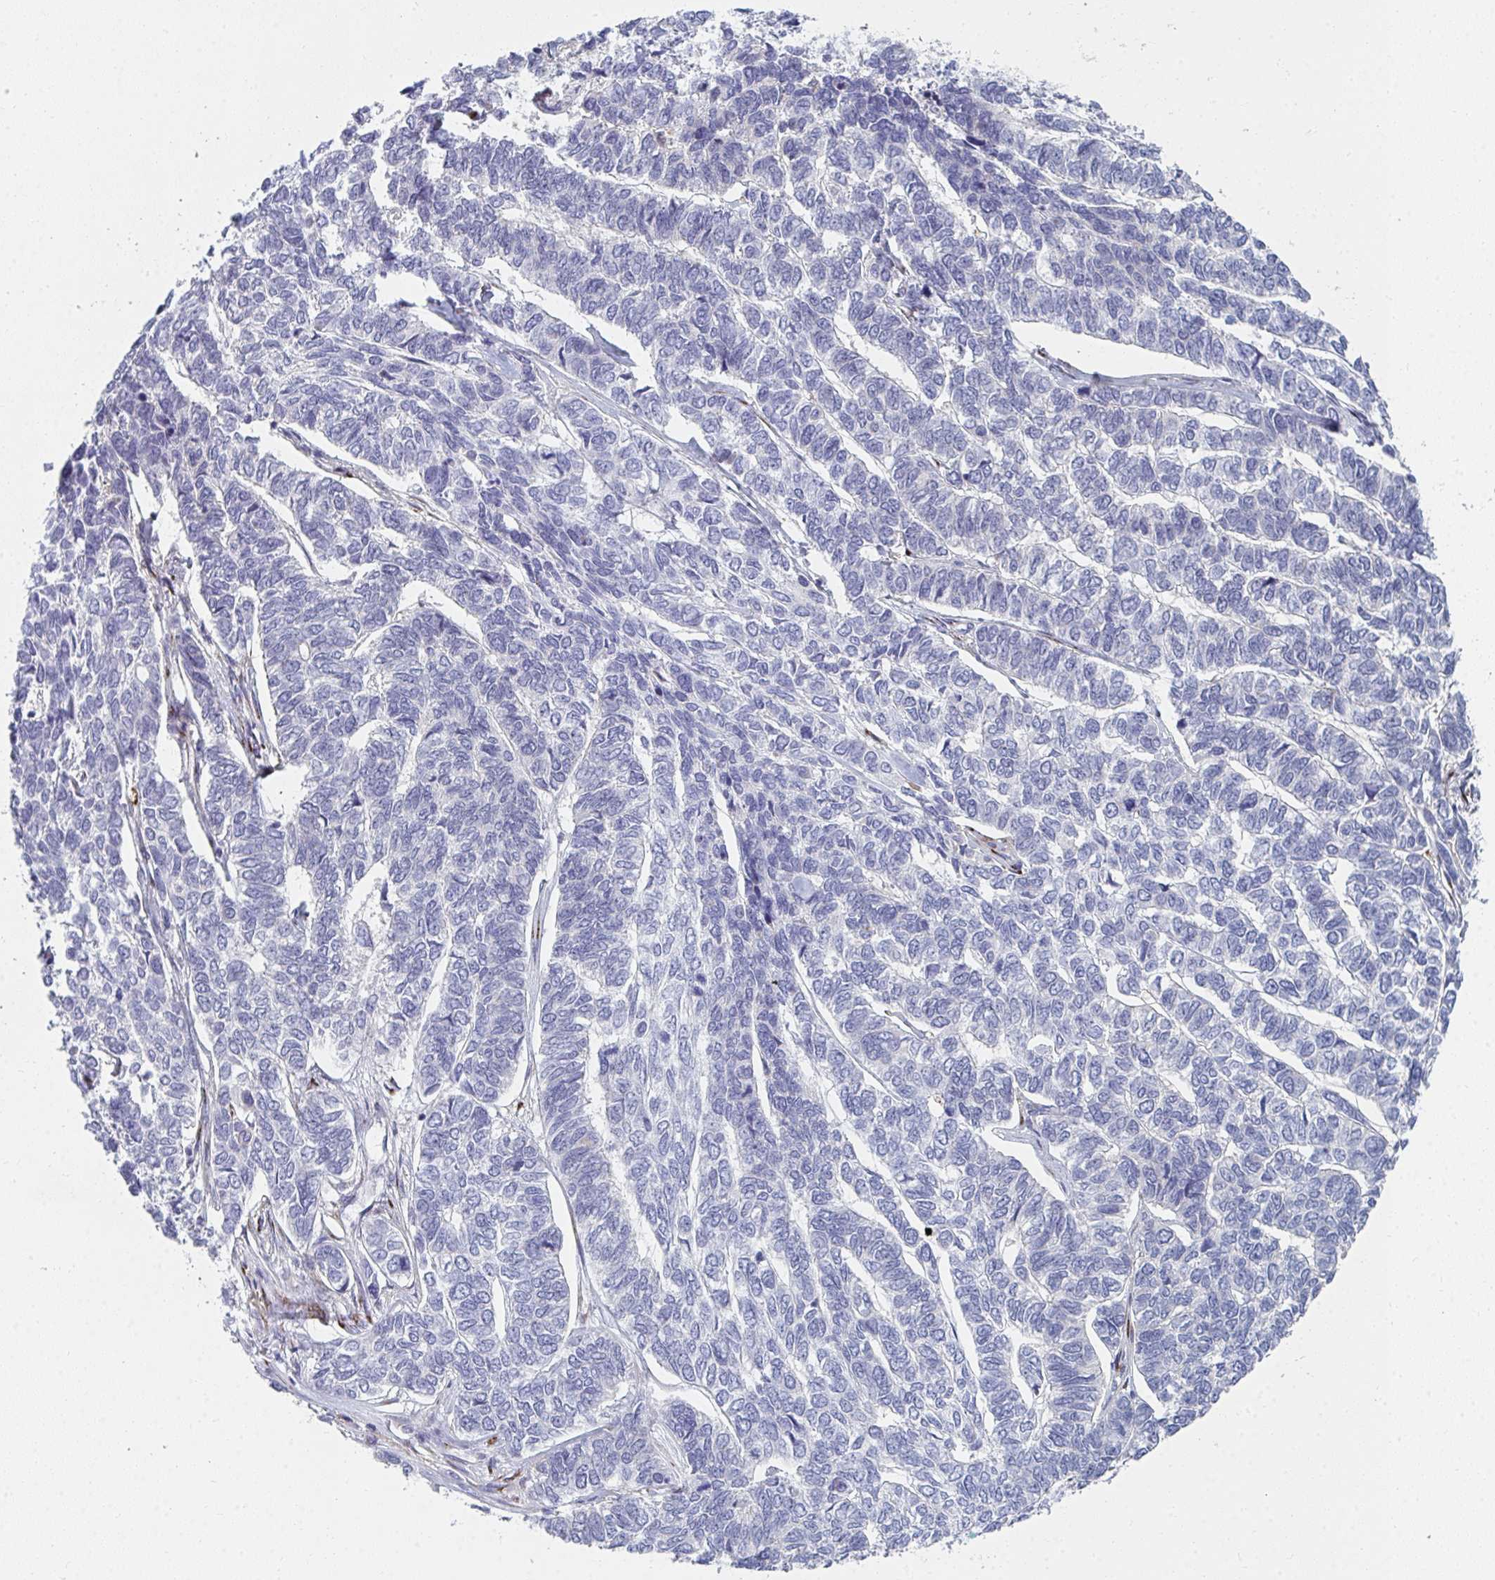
{"staining": {"intensity": "negative", "quantity": "none", "location": "none"}, "tissue": "skin cancer", "cell_type": "Tumor cells", "image_type": "cancer", "snomed": [{"axis": "morphology", "description": "Basal cell carcinoma"}, {"axis": "topography", "description": "Skin"}], "caption": "The image exhibits no significant staining in tumor cells of basal cell carcinoma (skin).", "gene": "PSMG1", "patient": {"sex": "female", "age": 65}}